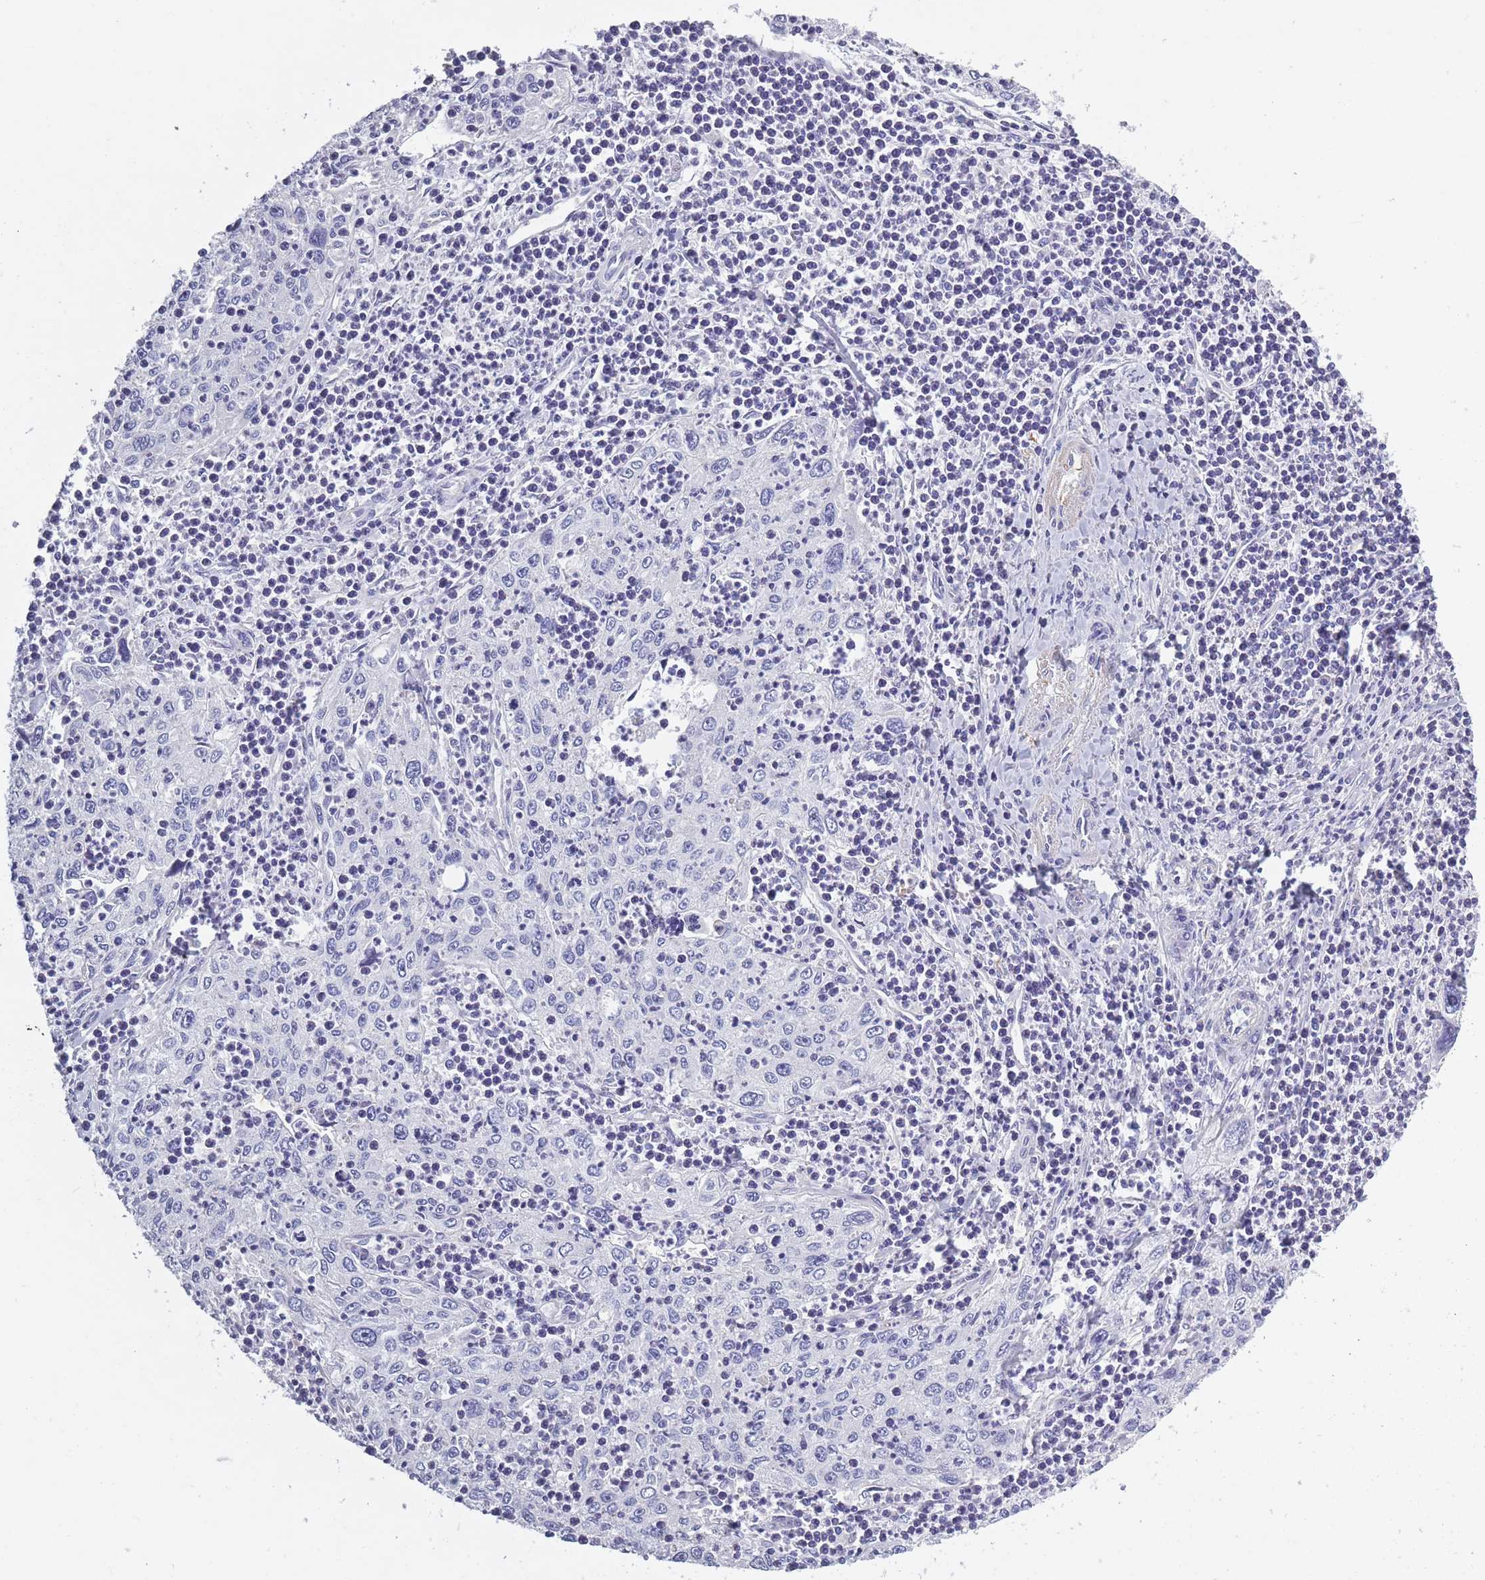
{"staining": {"intensity": "negative", "quantity": "none", "location": "none"}, "tissue": "cervical cancer", "cell_type": "Tumor cells", "image_type": "cancer", "snomed": [{"axis": "morphology", "description": "Squamous cell carcinoma, NOS"}, {"axis": "topography", "description": "Cervix"}], "caption": "Immunohistochemical staining of cervical cancer (squamous cell carcinoma) exhibits no significant staining in tumor cells. (Stains: DAB immunohistochemistry with hematoxylin counter stain, Microscopy: brightfield microscopy at high magnification).", "gene": "OR4C5", "patient": {"sex": "female", "age": 30}}